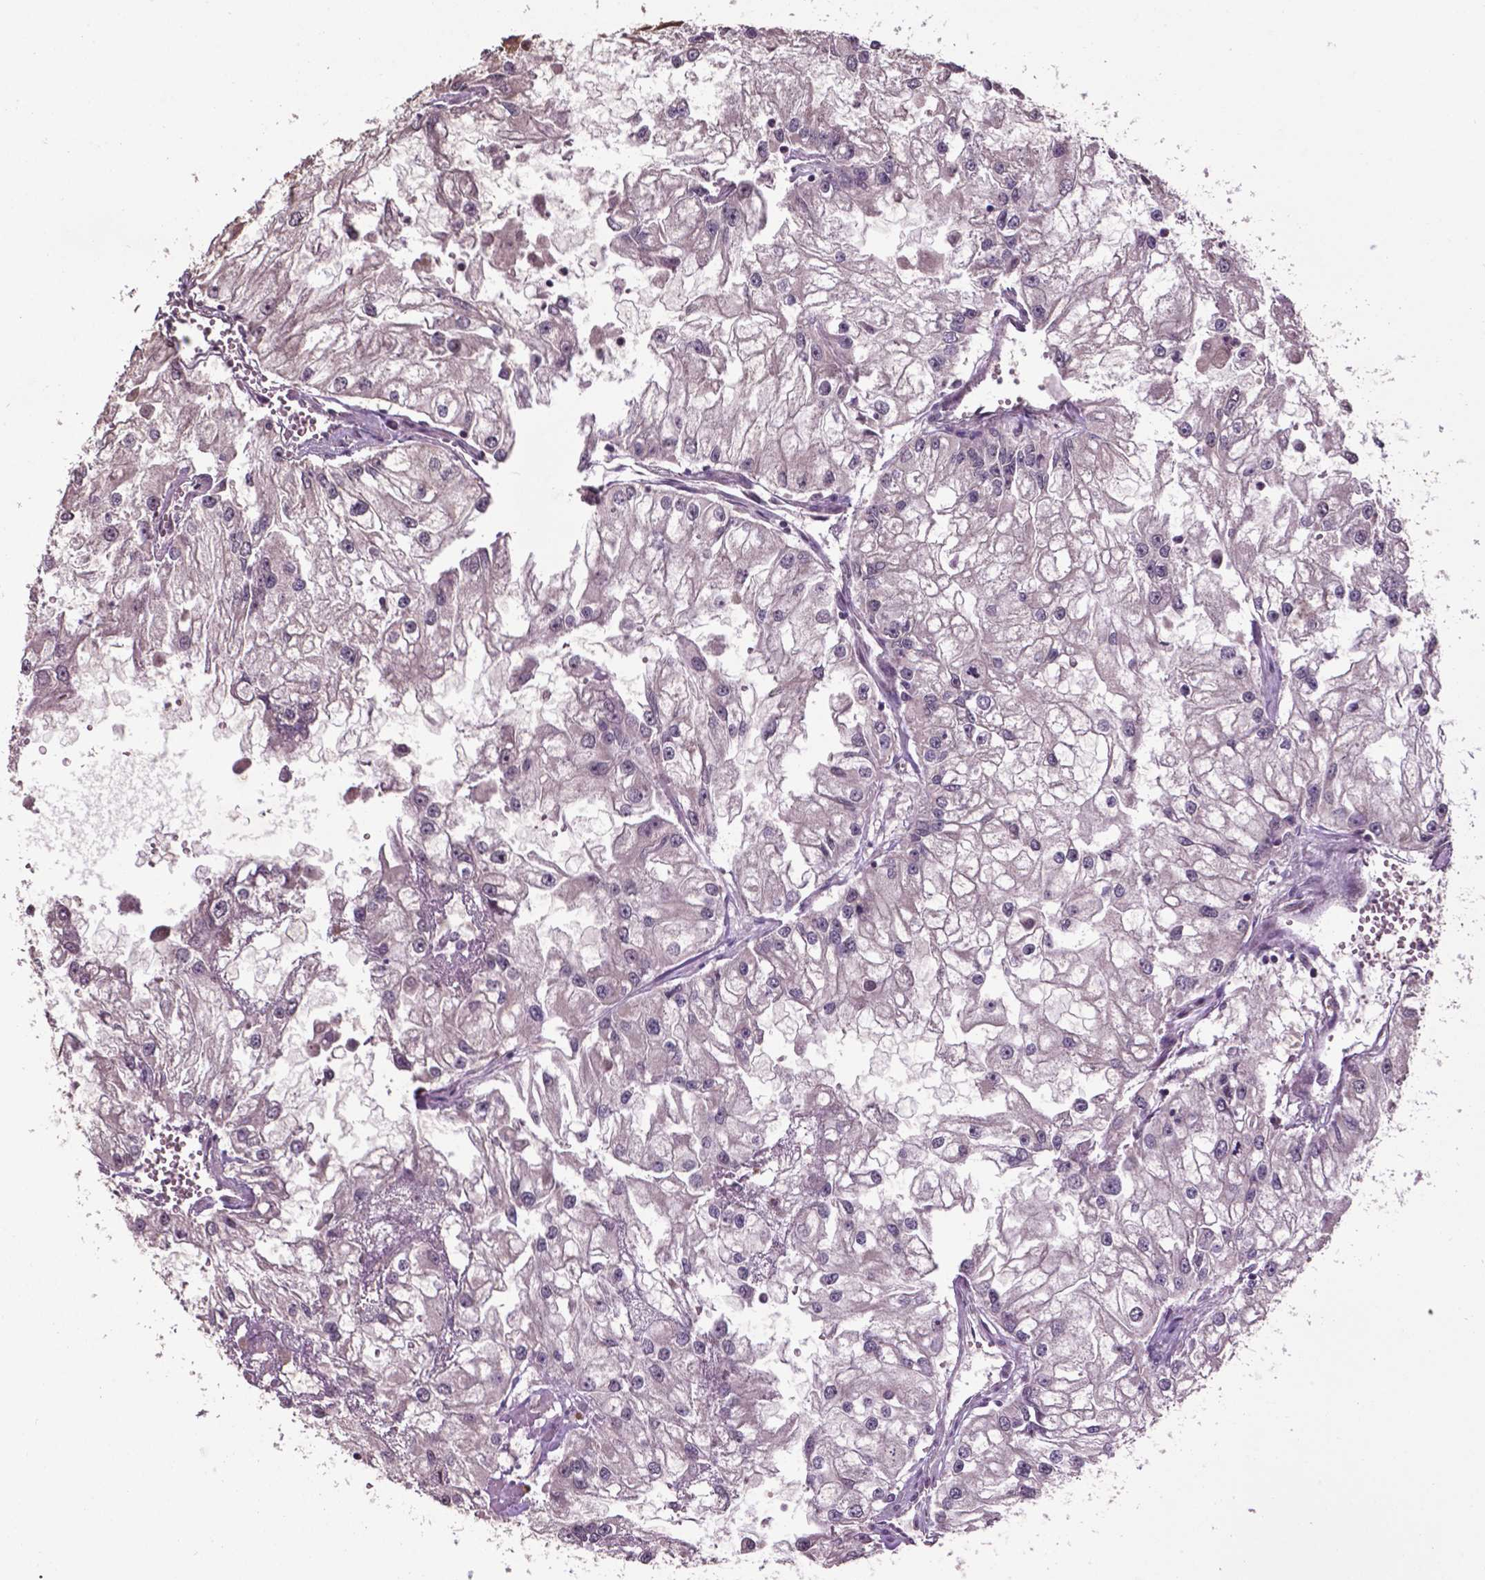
{"staining": {"intensity": "weak", "quantity": "<25%", "location": "cytoplasmic/membranous"}, "tissue": "renal cancer", "cell_type": "Tumor cells", "image_type": "cancer", "snomed": [{"axis": "morphology", "description": "Adenocarcinoma, NOS"}, {"axis": "topography", "description": "Kidney"}], "caption": "Immunohistochemical staining of renal cancer (adenocarcinoma) exhibits no significant staining in tumor cells. Brightfield microscopy of immunohistochemistry stained with DAB (3,3'-diaminobenzidine) (brown) and hematoxylin (blue), captured at high magnification.", "gene": "GLRA2", "patient": {"sex": "male", "age": 59}}